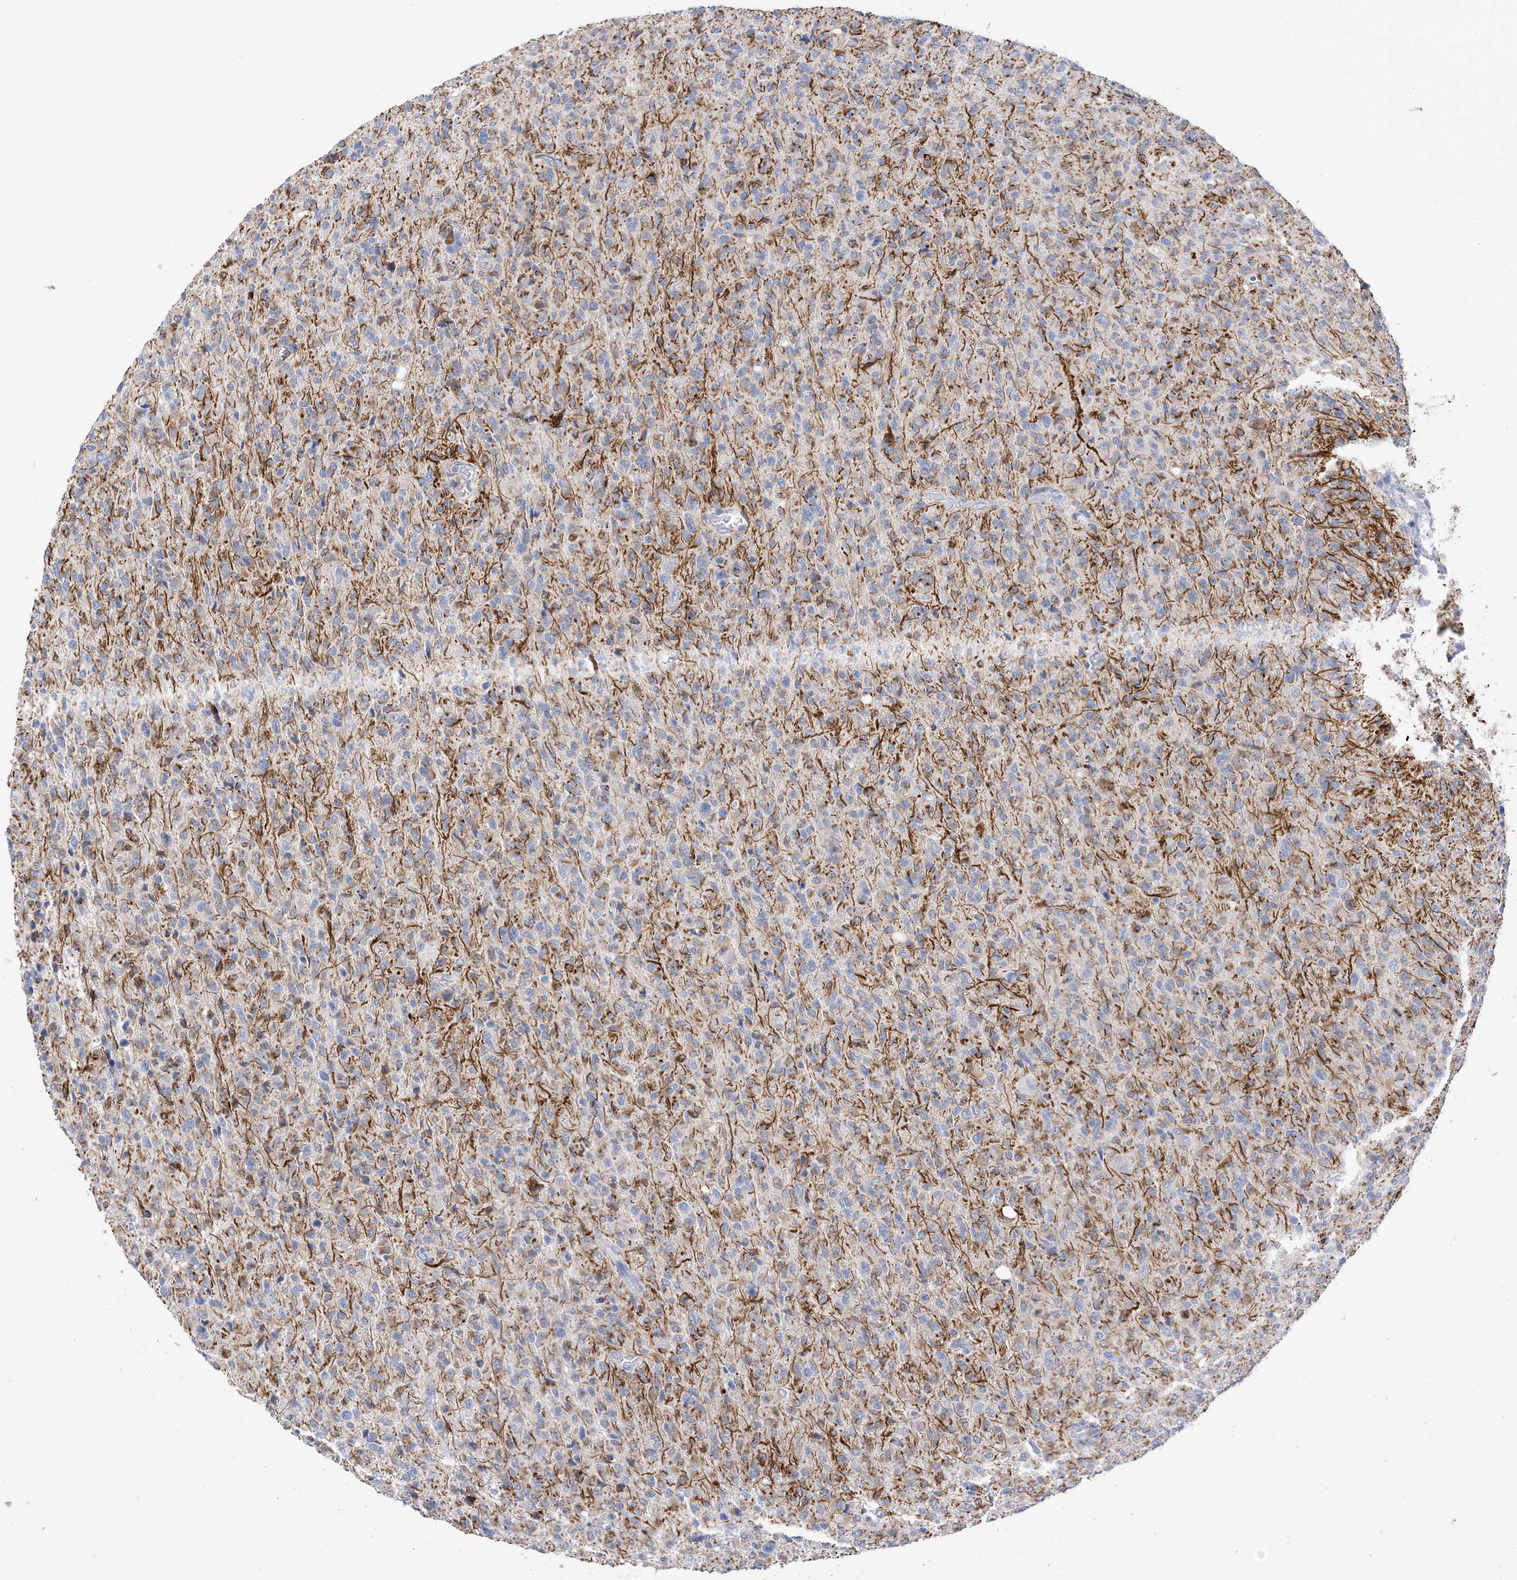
{"staining": {"intensity": "moderate", "quantity": "<25%", "location": "cytoplasmic/membranous"}, "tissue": "glioma", "cell_type": "Tumor cells", "image_type": "cancer", "snomed": [{"axis": "morphology", "description": "Glioma, malignant, High grade"}, {"axis": "topography", "description": "Brain"}], "caption": "Protein analysis of glioma tissue shows moderate cytoplasmic/membranous expression in about <25% of tumor cells. Nuclei are stained in blue.", "gene": "PLK4", "patient": {"sex": "female", "age": 57}}